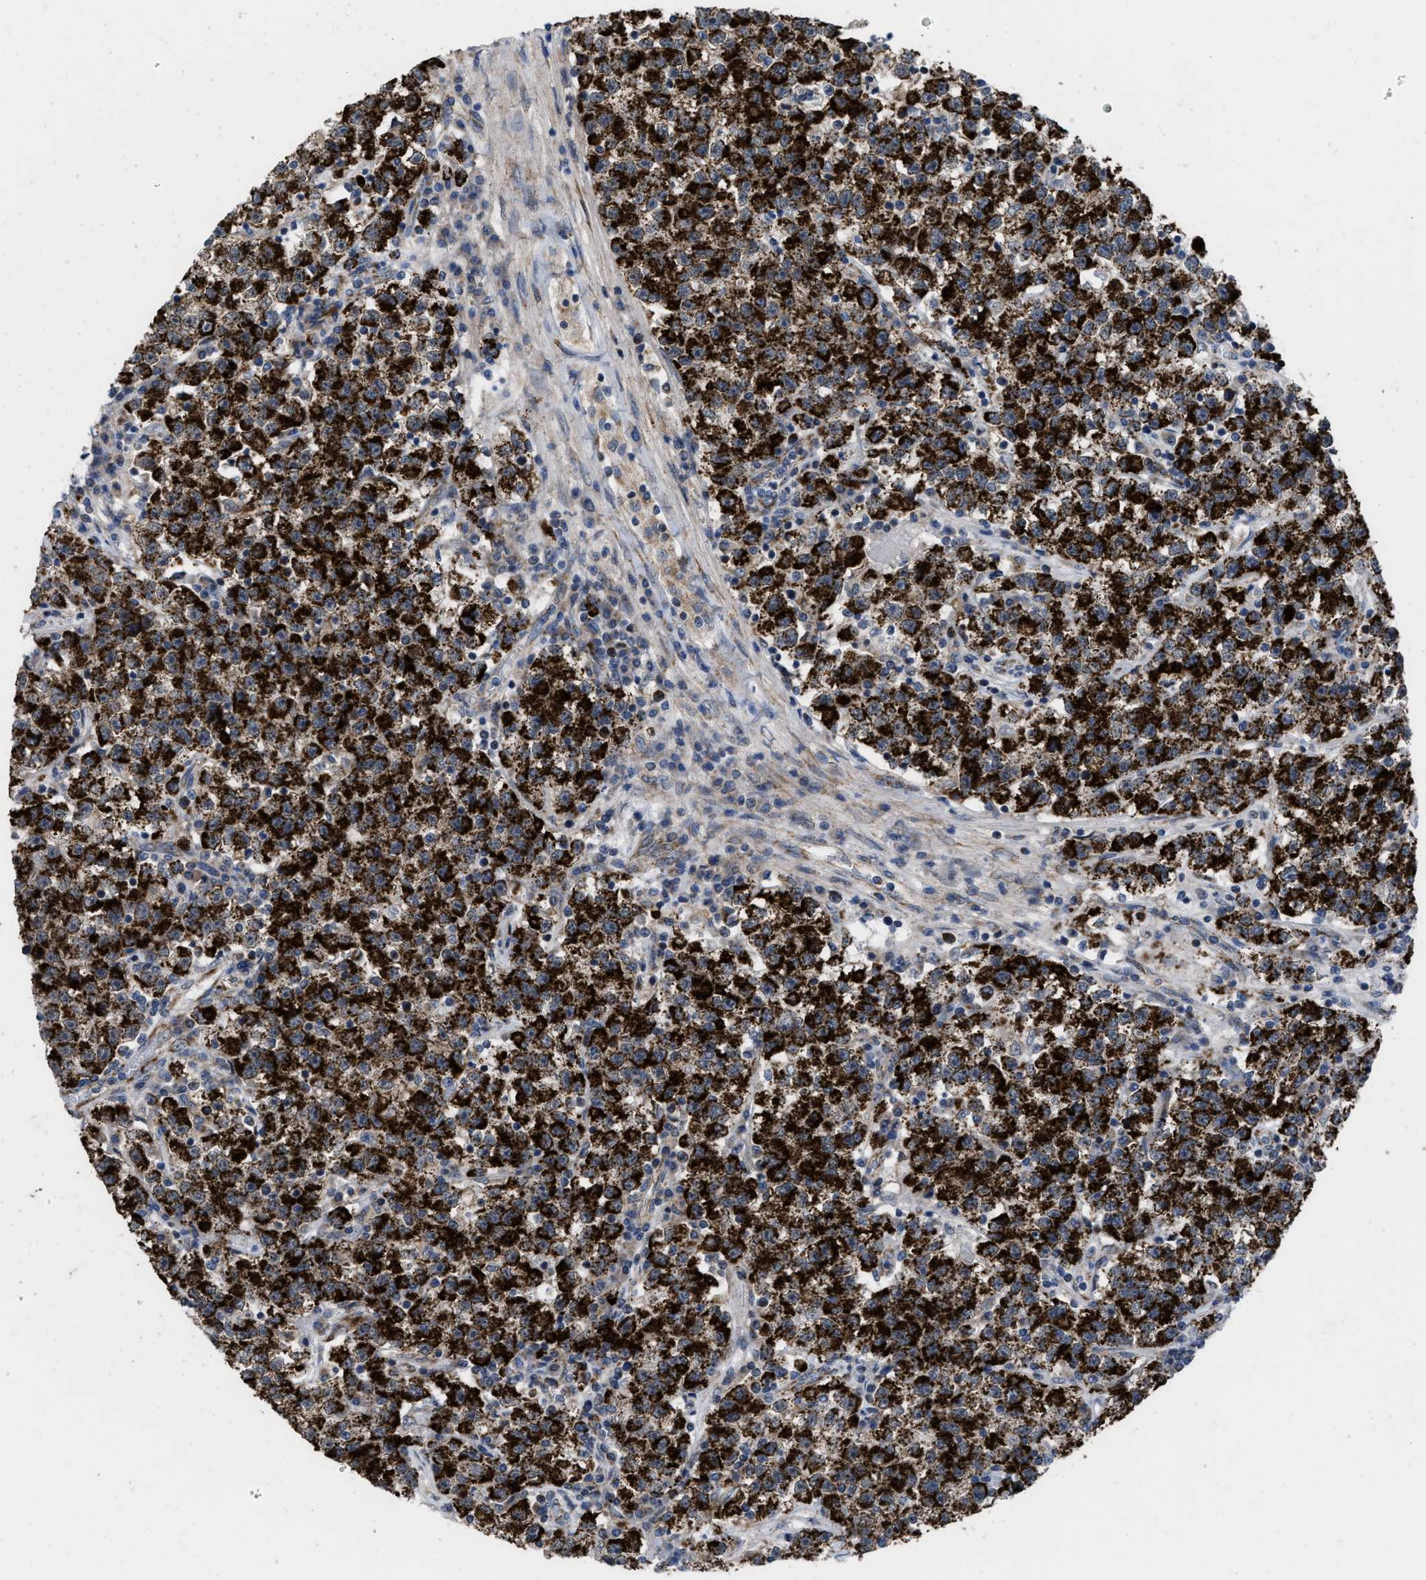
{"staining": {"intensity": "strong", "quantity": ">75%", "location": "cytoplasmic/membranous"}, "tissue": "testis cancer", "cell_type": "Tumor cells", "image_type": "cancer", "snomed": [{"axis": "morphology", "description": "Seminoma, NOS"}, {"axis": "topography", "description": "Testis"}], "caption": "There is high levels of strong cytoplasmic/membranous staining in tumor cells of seminoma (testis), as demonstrated by immunohistochemical staining (brown color).", "gene": "AKAP1", "patient": {"sex": "male", "age": 22}}